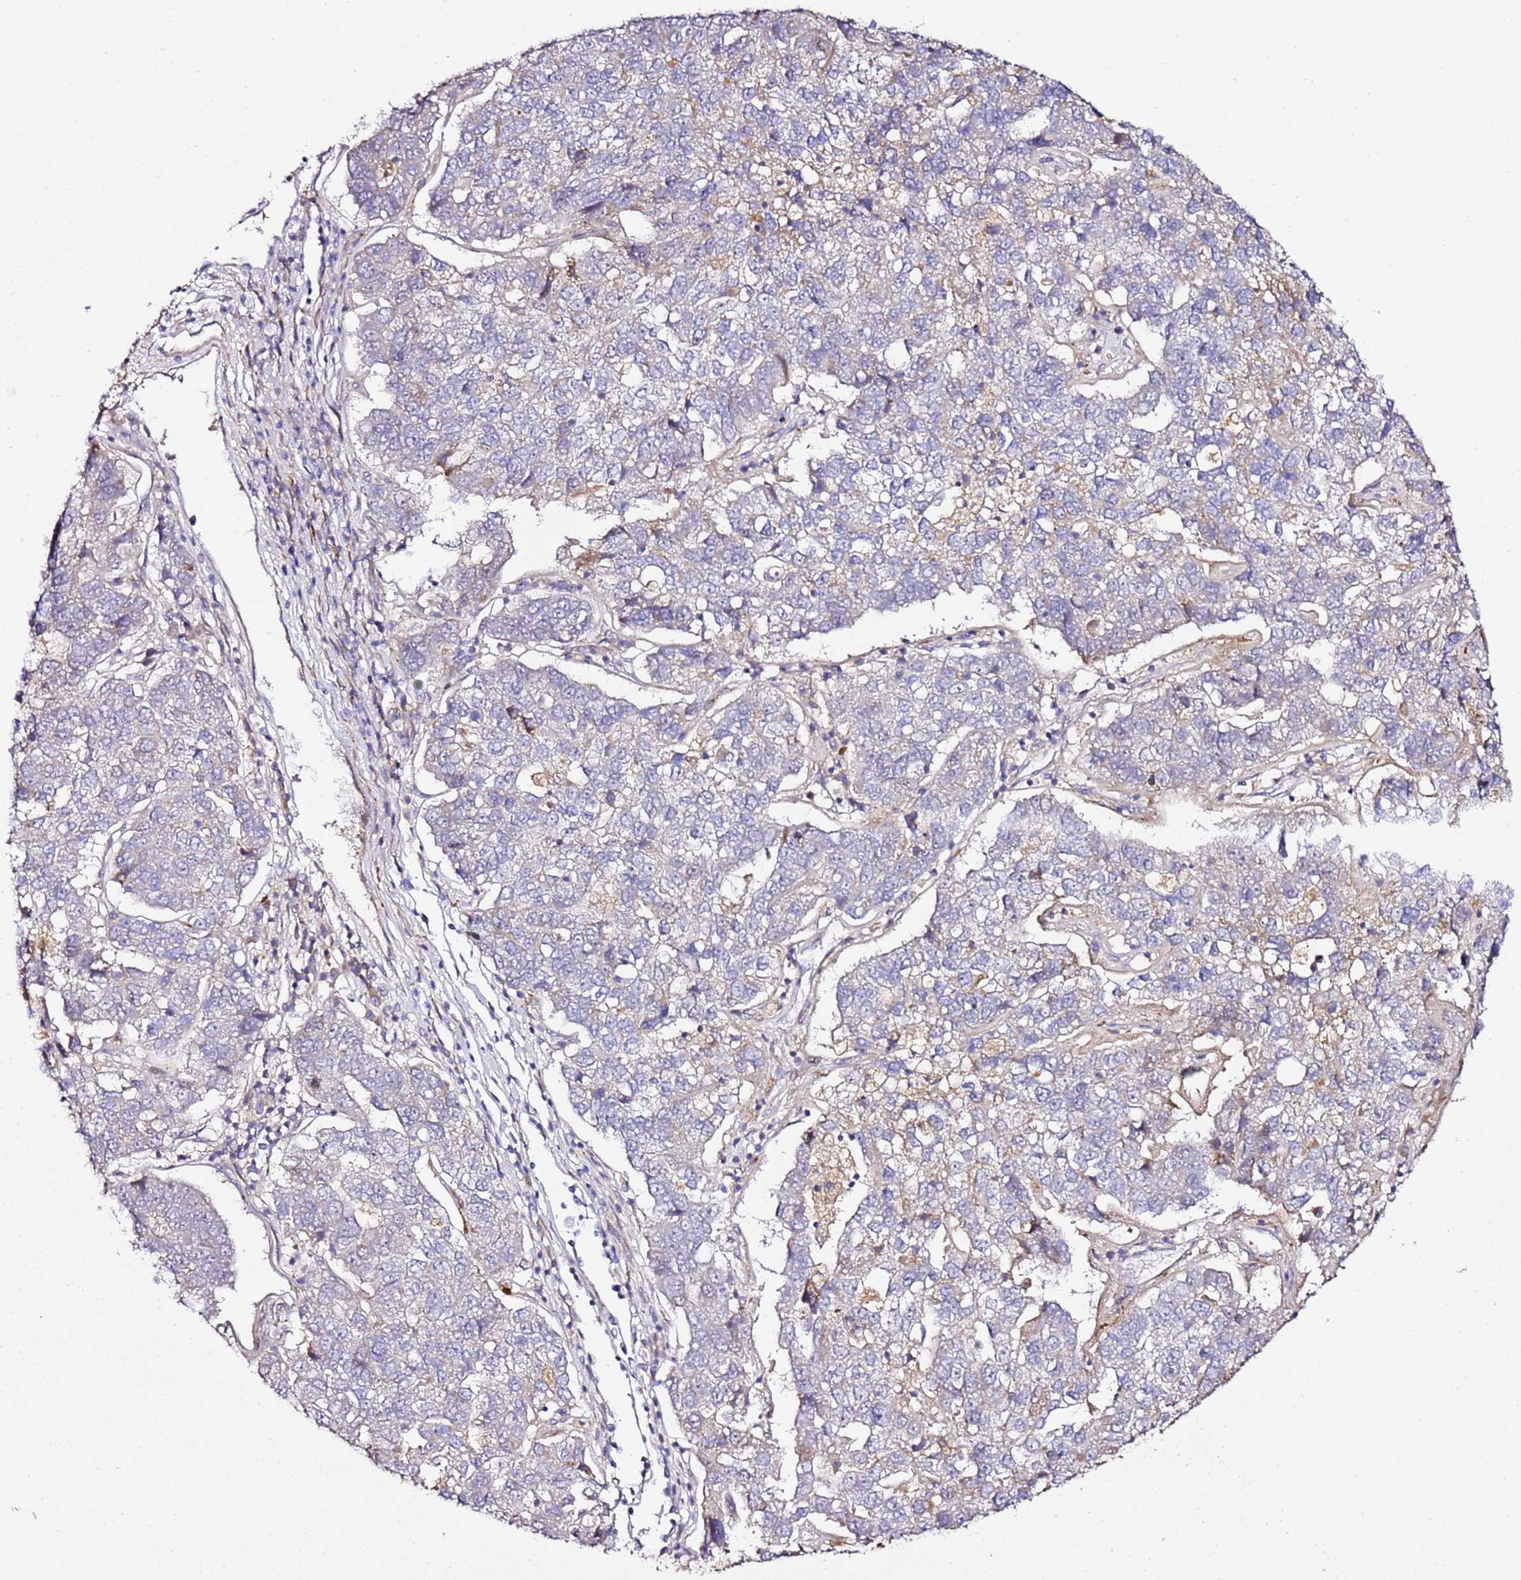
{"staining": {"intensity": "negative", "quantity": "none", "location": "none"}, "tissue": "pancreatic cancer", "cell_type": "Tumor cells", "image_type": "cancer", "snomed": [{"axis": "morphology", "description": "Adenocarcinoma, NOS"}, {"axis": "topography", "description": "Pancreas"}], "caption": "An immunohistochemistry image of pancreatic cancer (adenocarcinoma) is shown. There is no staining in tumor cells of pancreatic cancer (adenocarcinoma). (DAB (3,3'-diaminobenzidine) IHC with hematoxylin counter stain).", "gene": "PVRIG", "patient": {"sex": "female", "age": 61}}